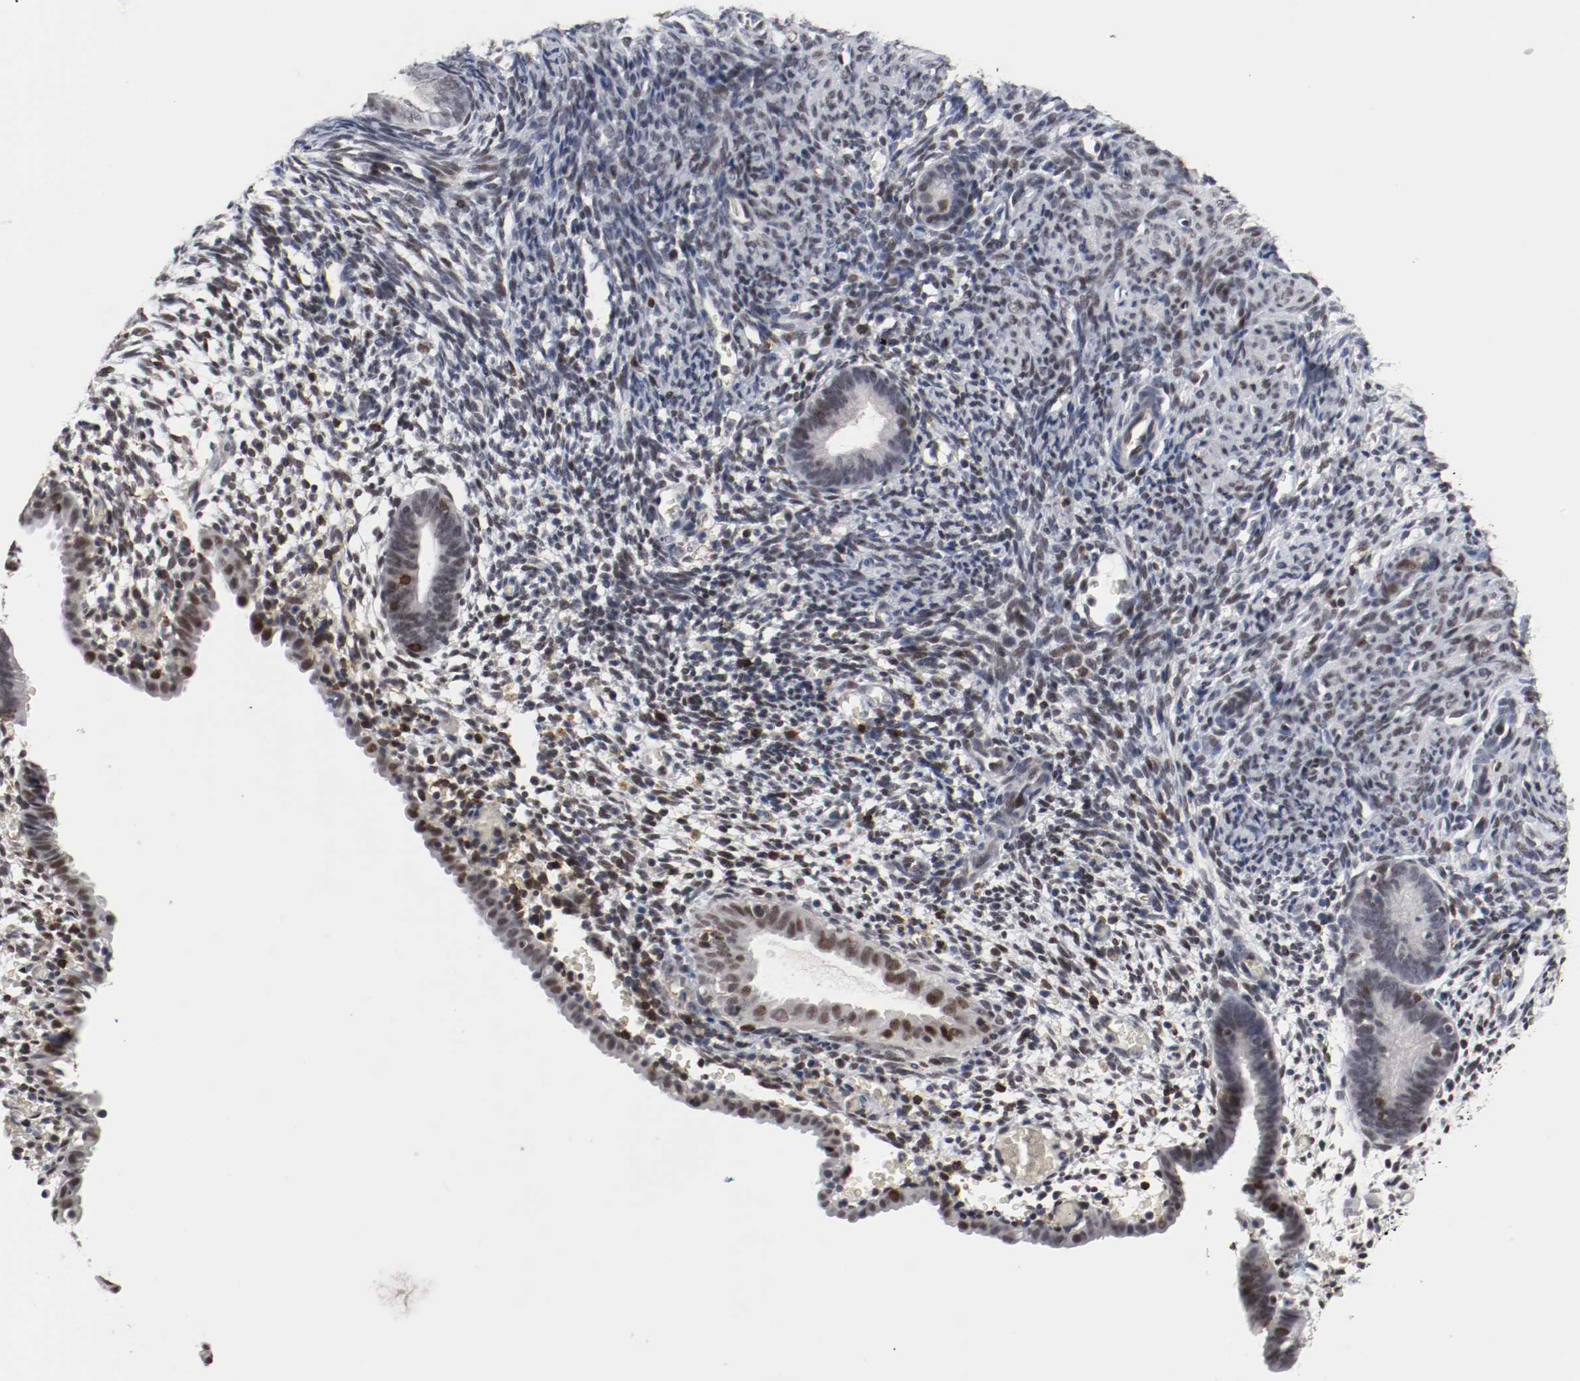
{"staining": {"intensity": "moderate", "quantity": "<25%", "location": "nuclear"}, "tissue": "endometrium", "cell_type": "Cells in endometrial stroma", "image_type": "normal", "snomed": [{"axis": "morphology", "description": "Normal tissue, NOS"}, {"axis": "morphology", "description": "Atrophy, NOS"}, {"axis": "topography", "description": "Uterus"}, {"axis": "topography", "description": "Endometrium"}], "caption": "Immunohistochemistry (IHC) staining of benign endometrium, which reveals low levels of moderate nuclear positivity in about <25% of cells in endometrial stroma indicating moderate nuclear protein positivity. The staining was performed using DAB (3,3'-diaminobenzidine) (brown) for protein detection and nuclei were counterstained in hematoxylin (blue).", "gene": "JUND", "patient": {"sex": "female", "age": 68}}